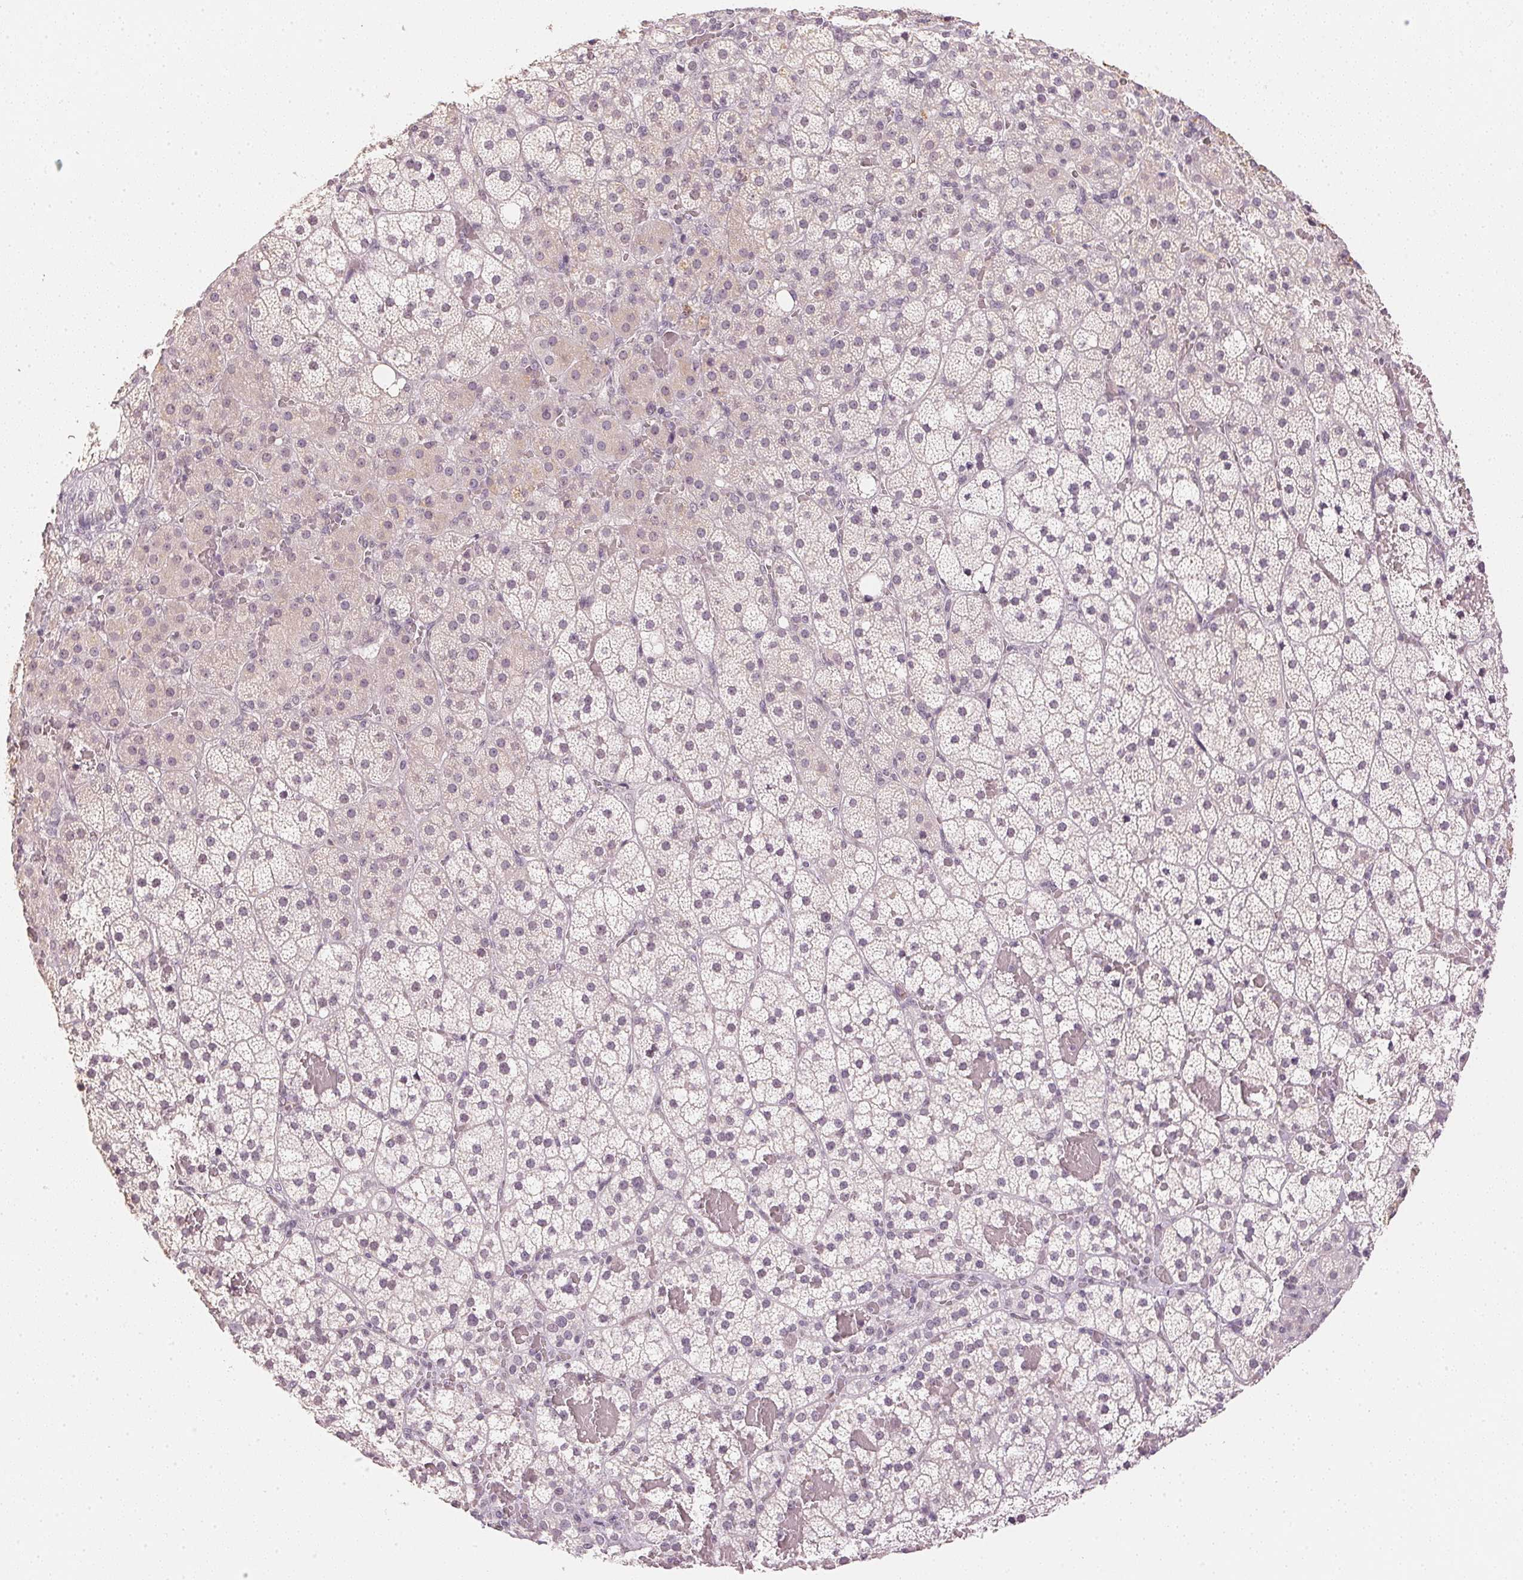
{"staining": {"intensity": "negative", "quantity": "none", "location": "none"}, "tissue": "adrenal gland", "cell_type": "Glandular cells", "image_type": "normal", "snomed": [{"axis": "morphology", "description": "Normal tissue, NOS"}, {"axis": "topography", "description": "Adrenal gland"}], "caption": "This is an IHC photomicrograph of normal adrenal gland. There is no staining in glandular cells.", "gene": "SMTN", "patient": {"sex": "male", "age": 53}}